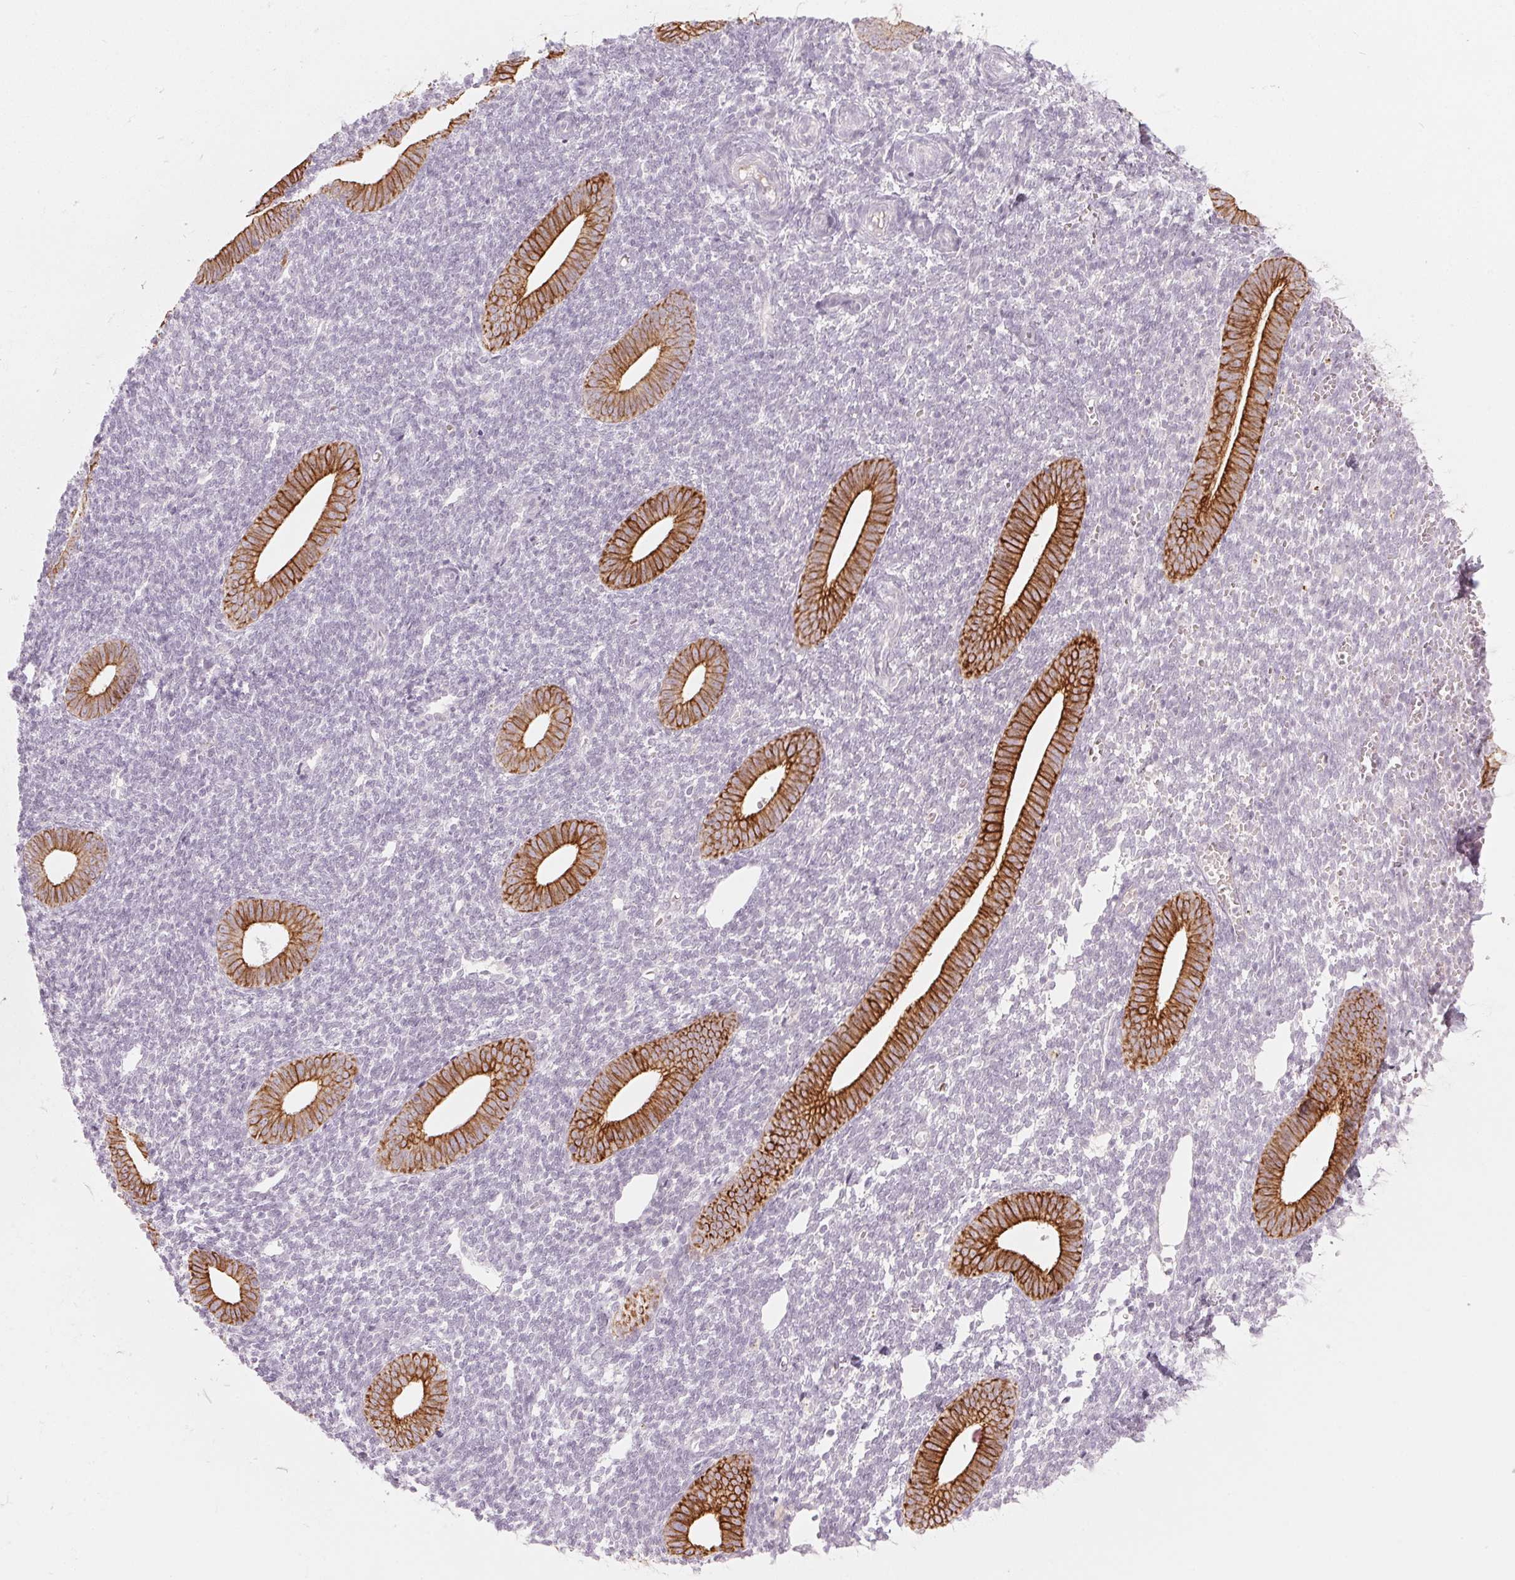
{"staining": {"intensity": "negative", "quantity": "none", "location": "none"}, "tissue": "endometrium", "cell_type": "Cells in endometrial stroma", "image_type": "normal", "snomed": [{"axis": "morphology", "description": "Normal tissue, NOS"}, {"axis": "topography", "description": "Endometrium"}], "caption": "Cells in endometrial stroma show no significant expression in unremarkable endometrium.", "gene": "SCTR", "patient": {"sex": "female", "age": 25}}